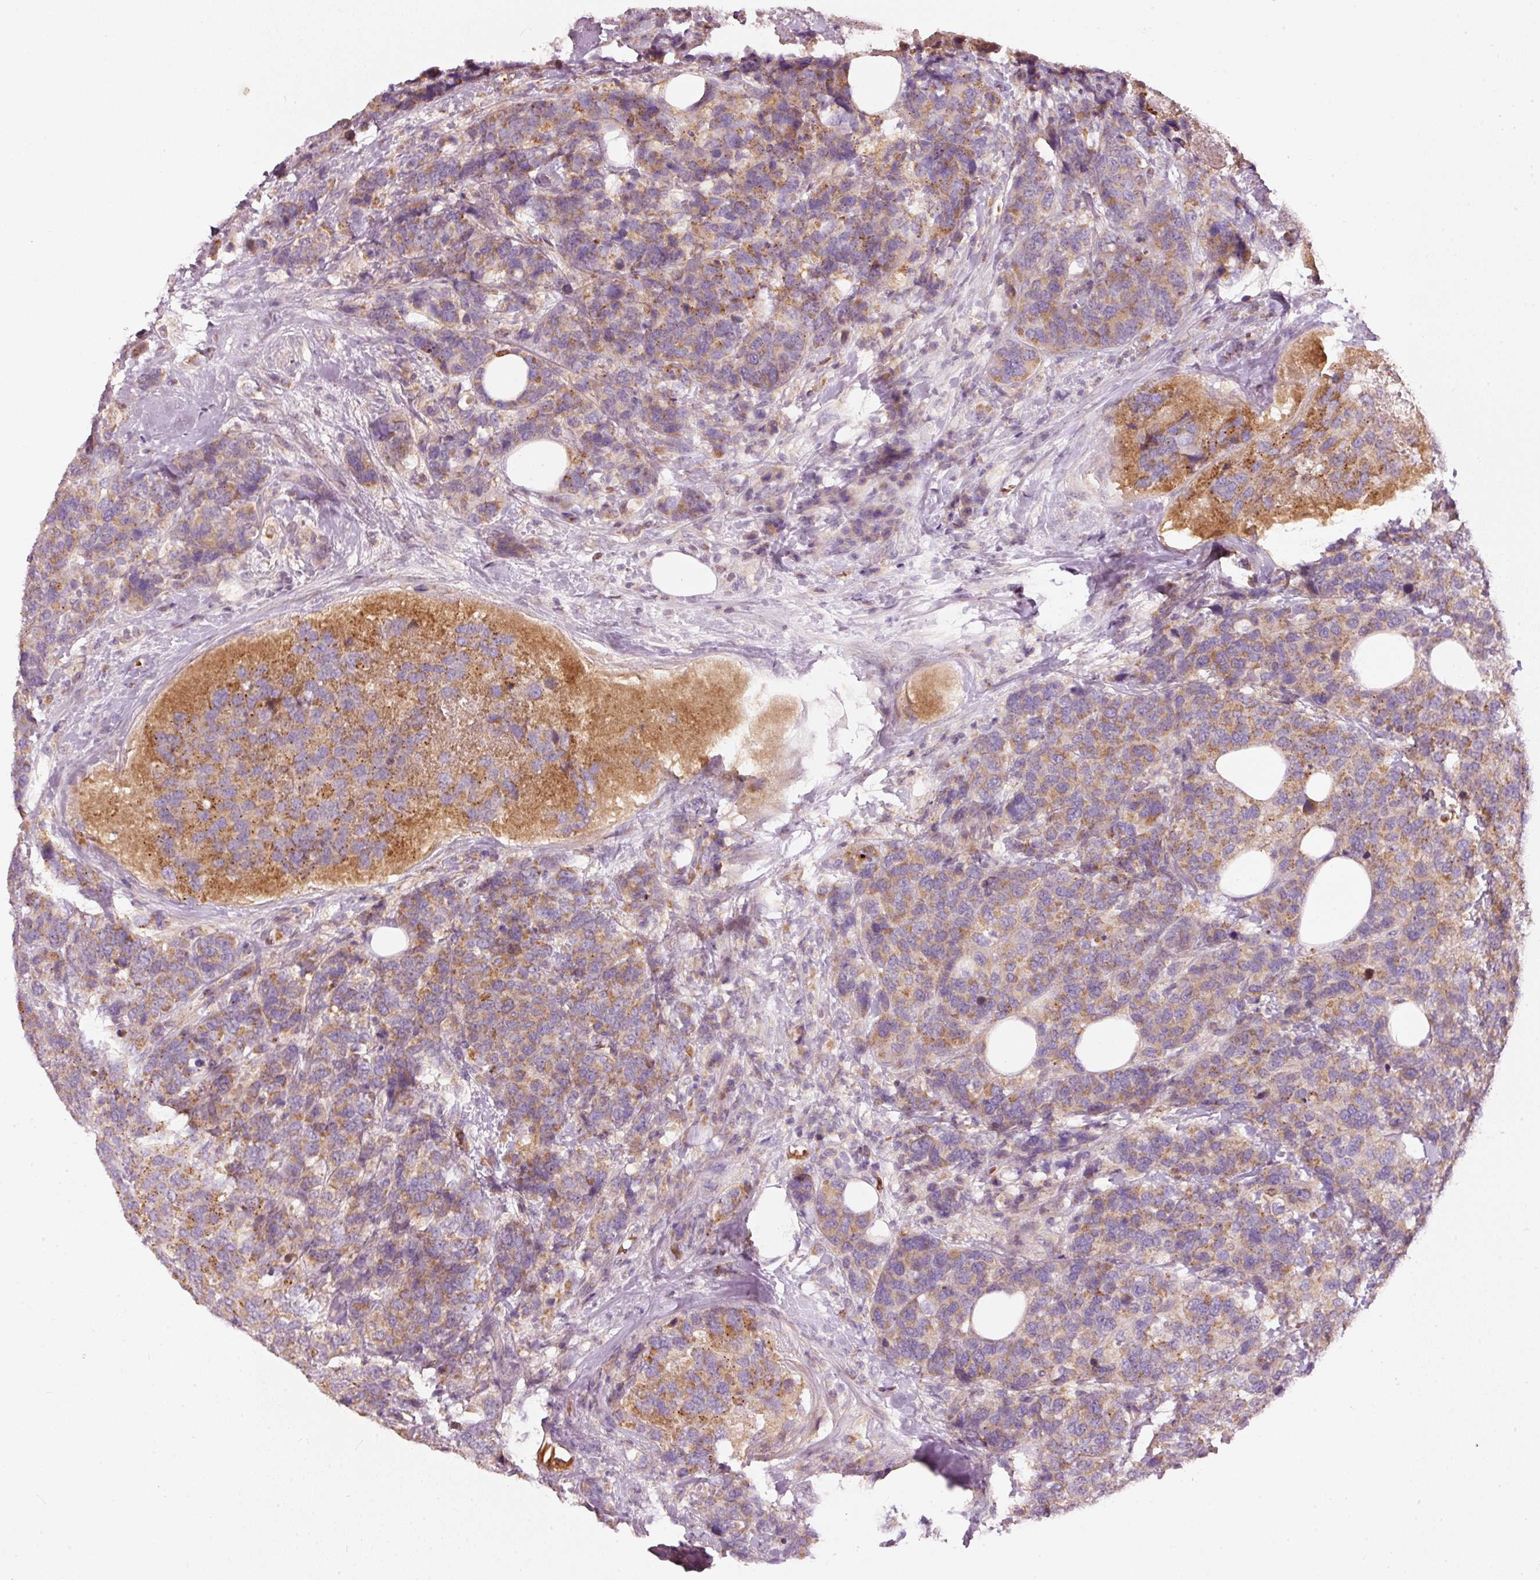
{"staining": {"intensity": "moderate", "quantity": ">75%", "location": "cytoplasmic/membranous"}, "tissue": "breast cancer", "cell_type": "Tumor cells", "image_type": "cancer", "snomed": [{"axis": "morphology", "description": "Lobular carcinoma"}, {"axis": "topography", "description": "Breast"}], "caption": "Breast lobular carcinoma was stained to show a protein in brown. There is medium levels of moderate cytoplasmic/membranous positivity in approximately >75% of tumor cells.", "gene": "KLHL21", "patient": {"sex": "female", "age": 59}}